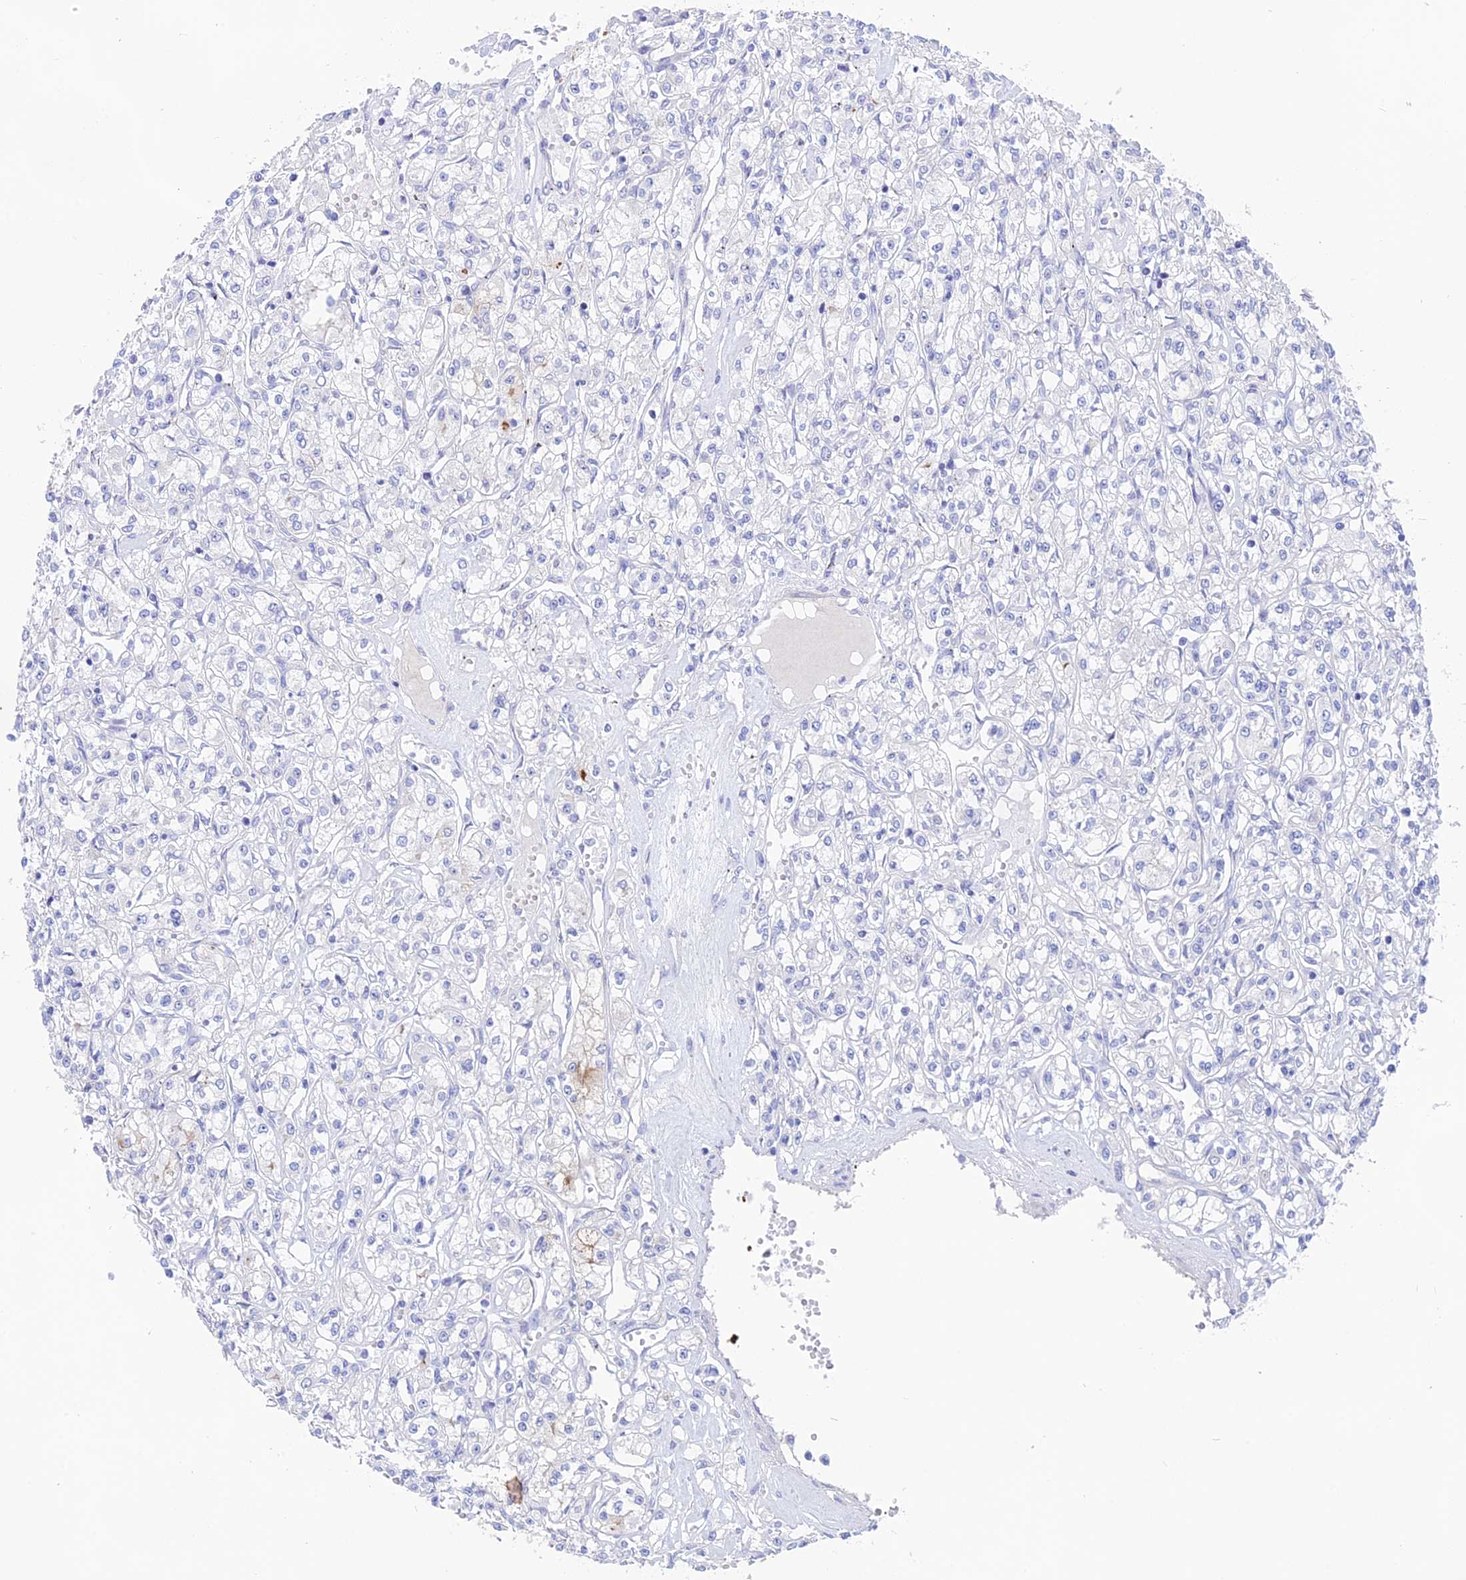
{"staining": {"intensity": "negative", "quantity": "none", "location": "none"}, "tissue": "renal cancer", "cell_type": "Tumor cells", "image_type": "cancer", "snomed": [{"axis": "morphology", "description": "Adenocarcinoma, NOS"}, {"axis": "topography", "description": "Kidney"}], "caption": "Renal cancer stained for a protein using immunohistochemistry shows no positivity tumor cells.", "gene": "TENT4B", "patient": {"sex": "female", "age": 59}}